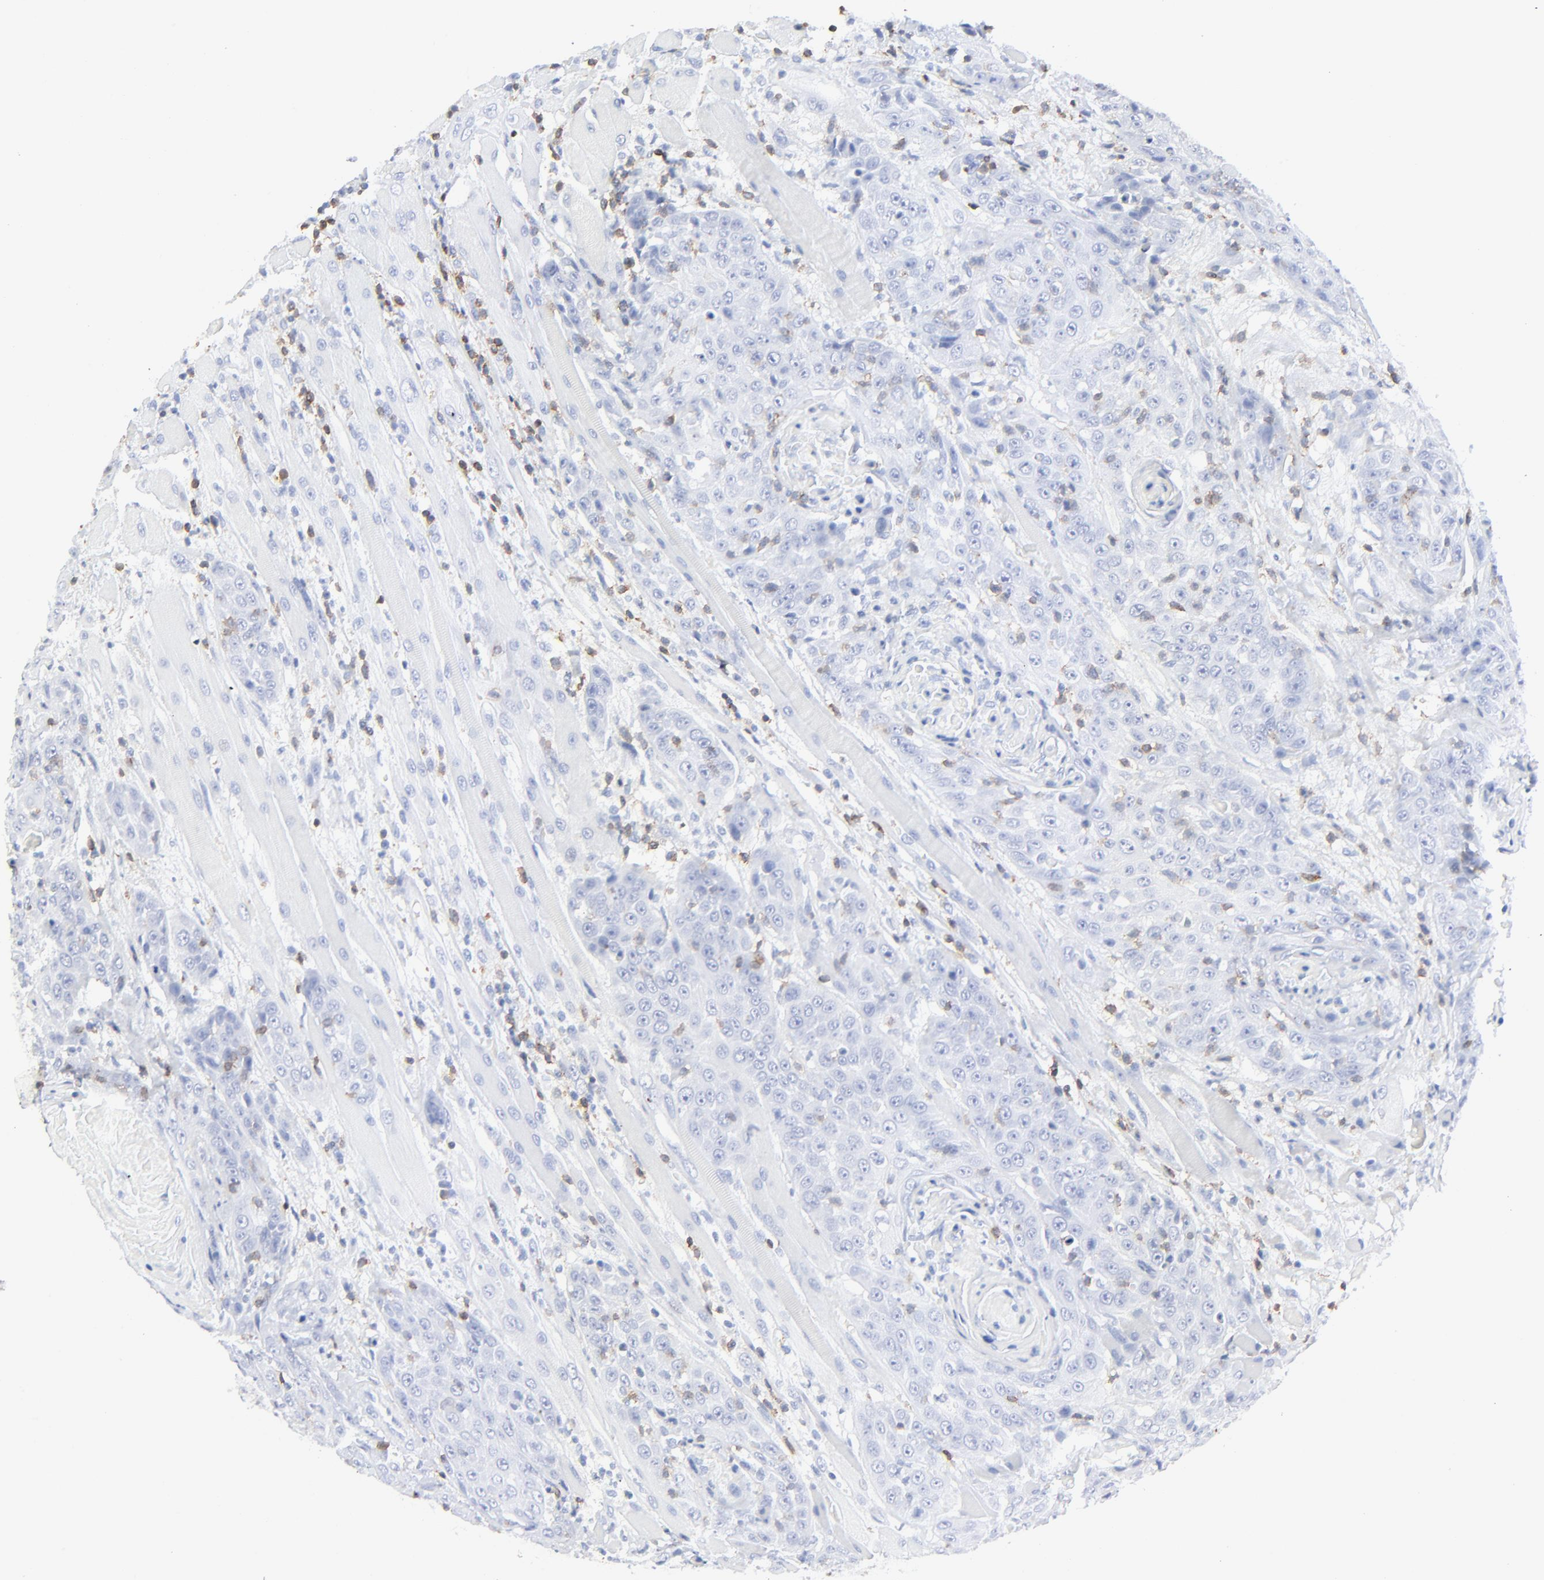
{"staining": {"intensity": "negative", "quantity": "none", "location": "none"}, "tissue": "head and neck cancer", "cell_type": "Tumor cells", "image_type": "cancer", "snomed": [{"axis": "morphology", "description": "Squamous cell carcinoma, NOS"}, {"axis": "topography", "description": "Head-Neck"}], "caption": "The immunohistochemistry (IHC) photomicrograph has no significant positivity in tumor cells of head and neck cancer tissue.", "gene": "LCK", "patient": {"sex": "female", "age": 84}}